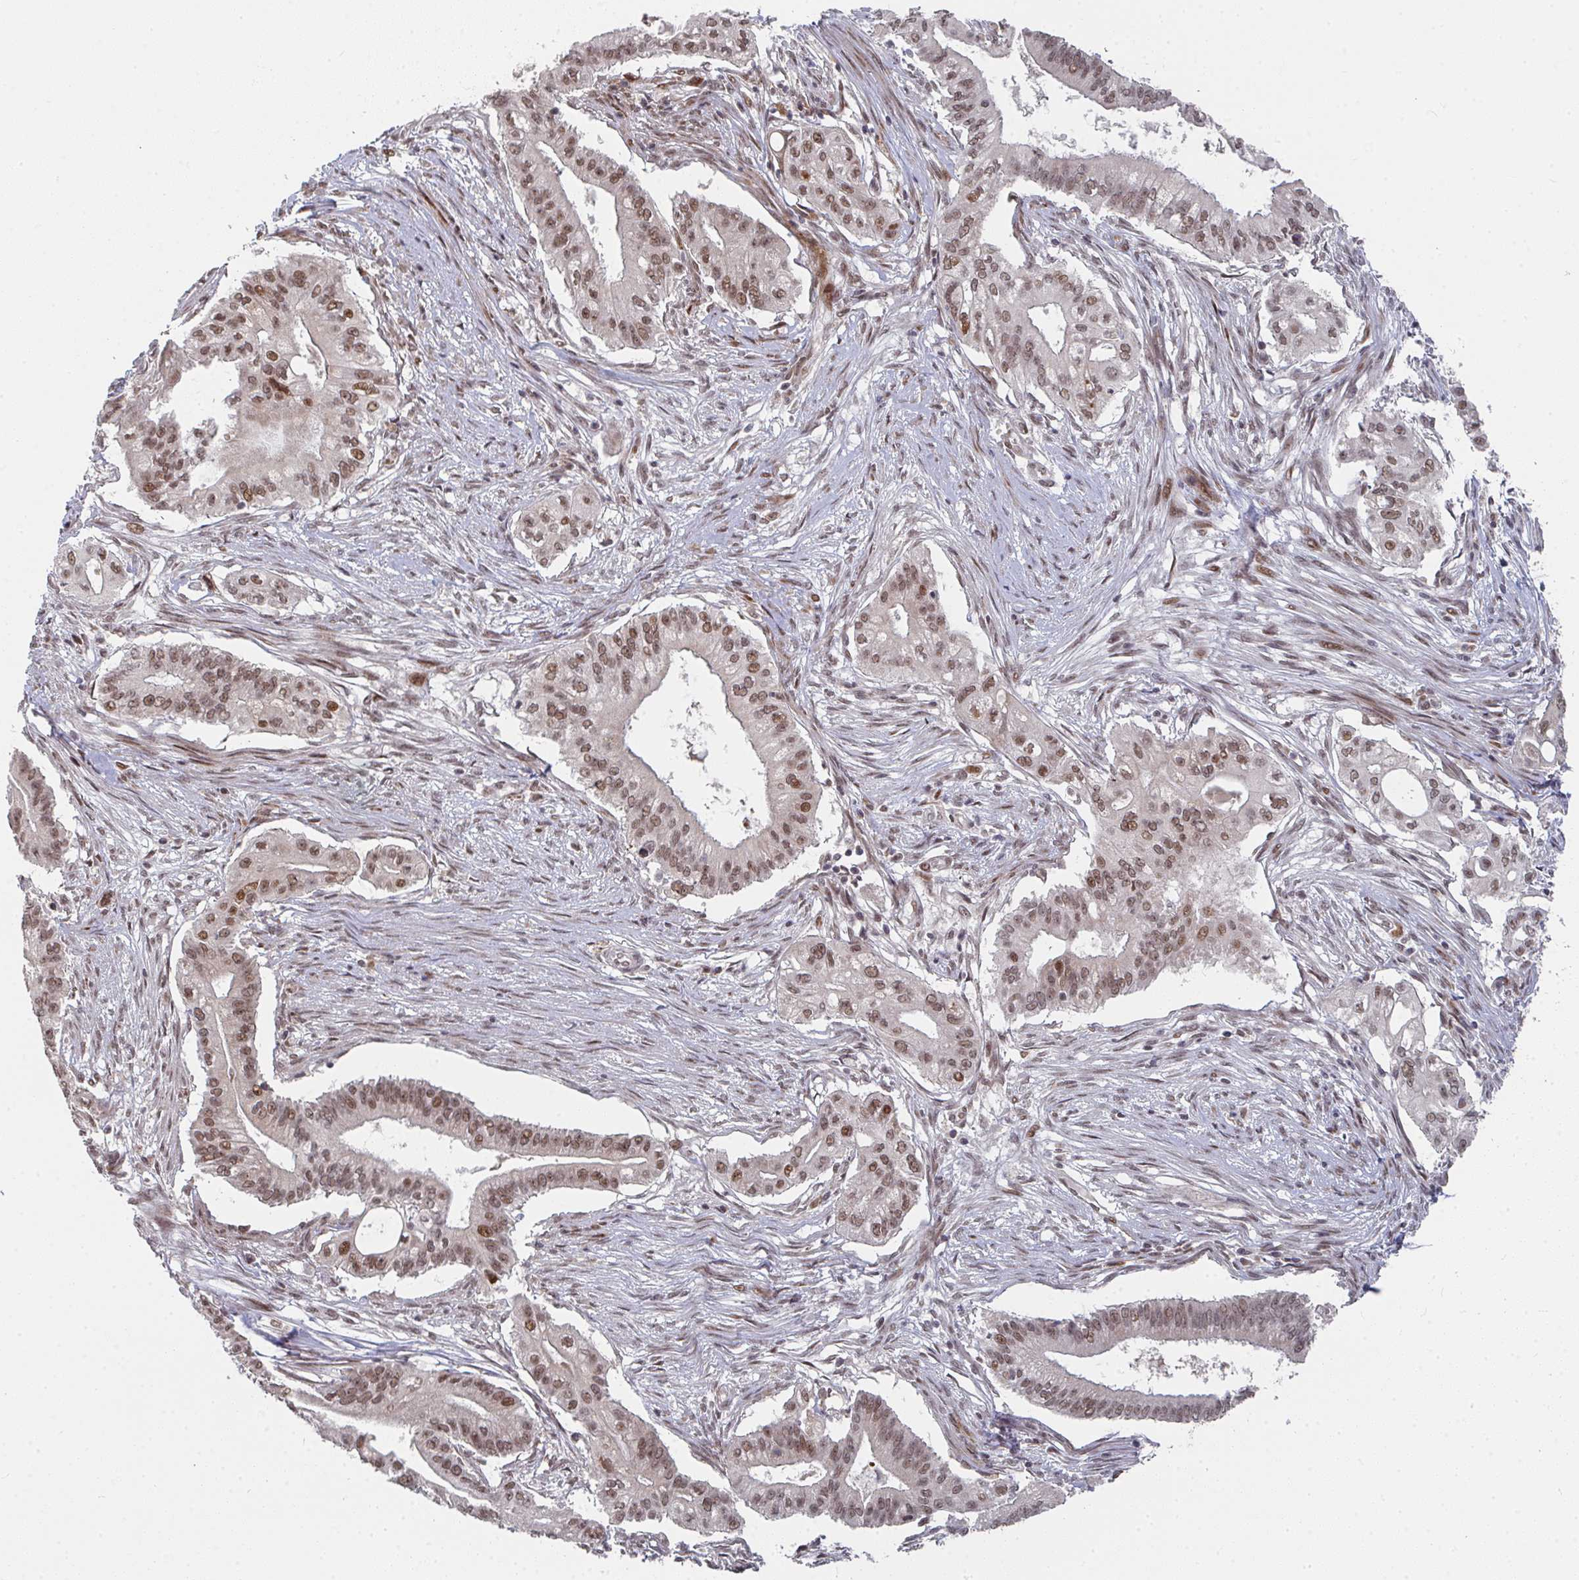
{"staining": {"intensity": "moderate", "quantity": ">75%", "location": "nuclear"}, "tissue": "pancreatic cancer", "cell_type": "Tumor cells", "image_type": "cancer", "snomed": [{"axis": "morphology", "description": "Adenocarcinoma, NOS"}, {"axis": "topography", "description": "Pancreas"}], "caption": "Immunohistochemistry photomicrograph of neoplastic tissue: pancreatic cancer (adenocarcinoma) stained using immunohistochemistry (IHC) reveals medium levels of moderate protein expression localized specifically in the nuclear of tumor cells, appearing as a nuclear brown color.", "gene": "RBBP5", "patient": {"sex": "female", "age": 68}}